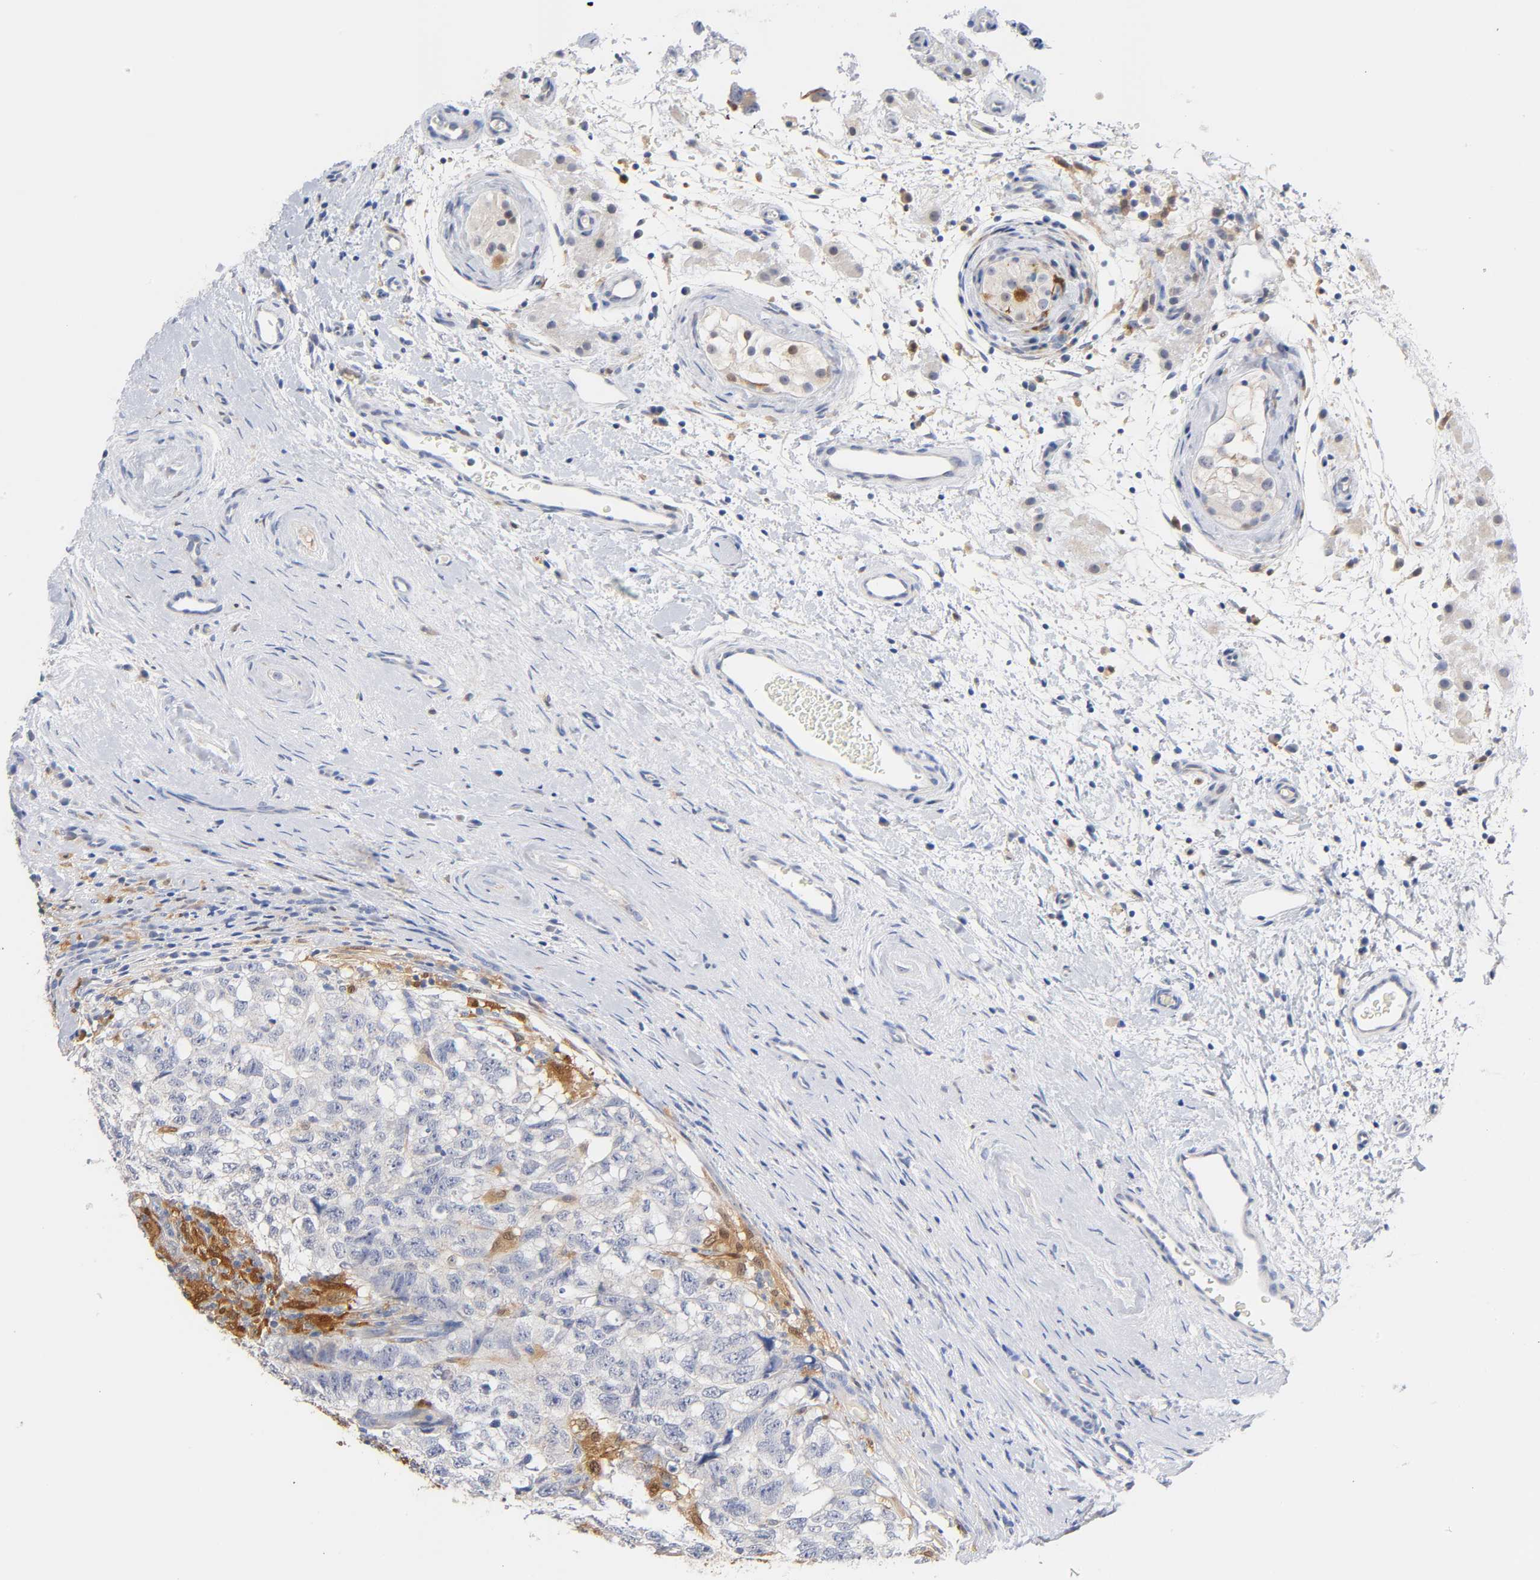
{"staining": {"intensity": "negative", "quantity": "none", "location": "none"}, "tissue": "testis cancer", "cell_type": "Tumor cells", "image_type": "cancer", "snomed": [{"axis": "morphology", "description": "Carcinoma, Embryonal, NOS"}, {"axis": "topography", "description": "Testis"}], "caption": "This is an immunohistochemistry (IHC) image of testis cancer. There is no expression in tumor cells.", "gene": "IL18", "patient": {"sex": "male", "age": 21}}